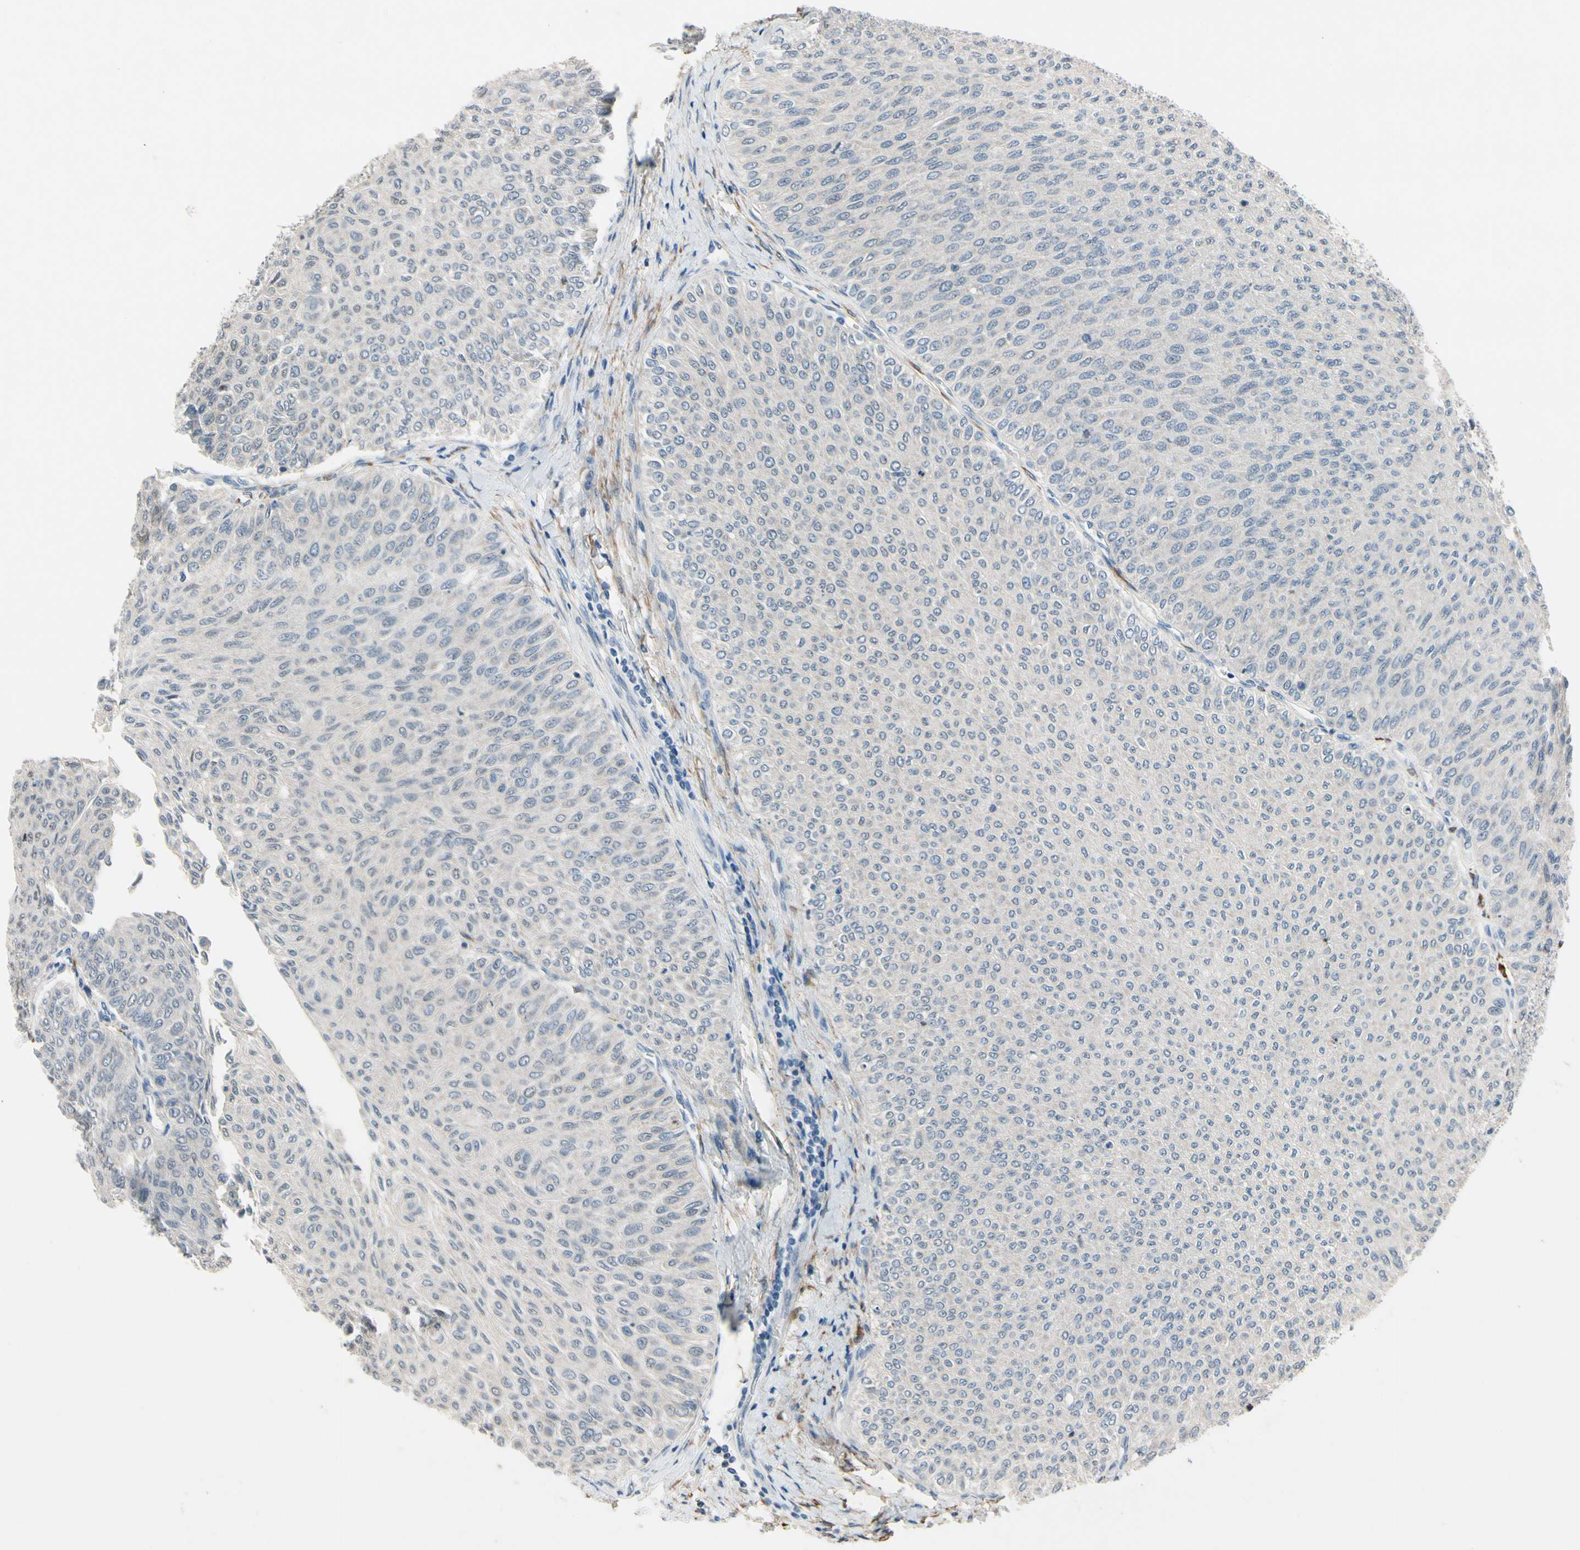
{"staining": {"intensity": "negative", "quantity": "none", "location": "none"}, "tissue": "urothelial cancer", "cell_type": "Tumor cells", "image_type": "cancer", "snomed": [{"axis": "morphology", "description": "Urothelial carcinoma, Low grade"}, {"axis": "topography", "description": "Urinary bladder"}], "caption": "There is no significant positivity in tumor cells of urothelial carcinoma (low-grade).", "gene": "SLC27A6", "patient": {"sex": "male", "age": 78}}